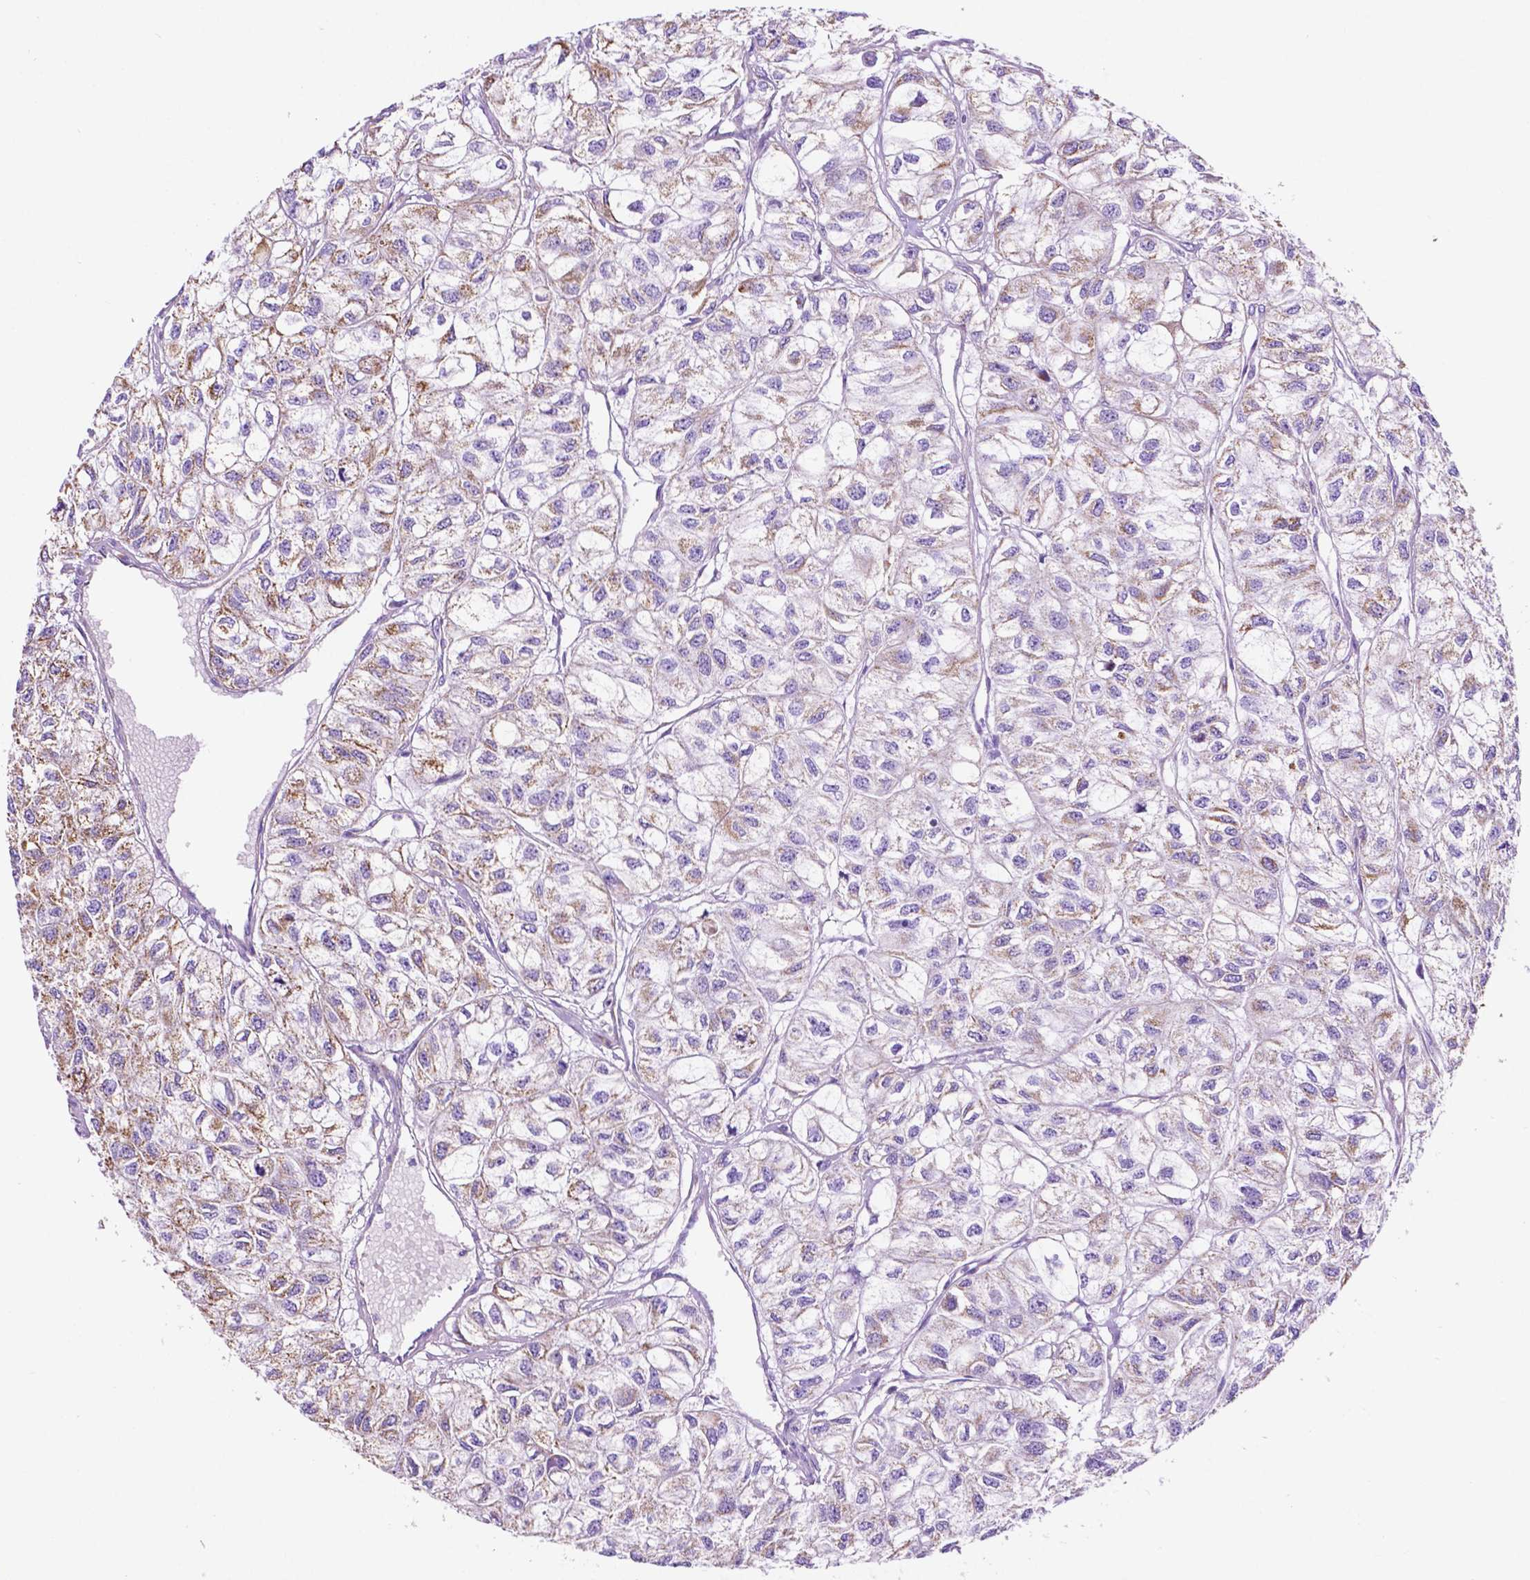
{"staining": {"intensity": "weak", "quantity": "25%-75%", "location": "cytoplasmic/membranous"}, "tissue": "renal cancer", "cell_type": "Tumor cells", "image_type": "cancer", "snomed": [{"axis": "morphology", "description": "Adenocarcinoma, NOS"}, {"axis": "topography", "description": "Kidney"}], "caption": "Immunohistochemical staining of human renal cancer demonstrates weak cytoplasmic/membranous protein staining in about 25%-75% of tumor cells. Immunohistochemistry (ihc) stains the protein in brown and the nuclei are stained blue.", "gene": "GDPD5", "patient": {"sex": "male", "age": 56}}